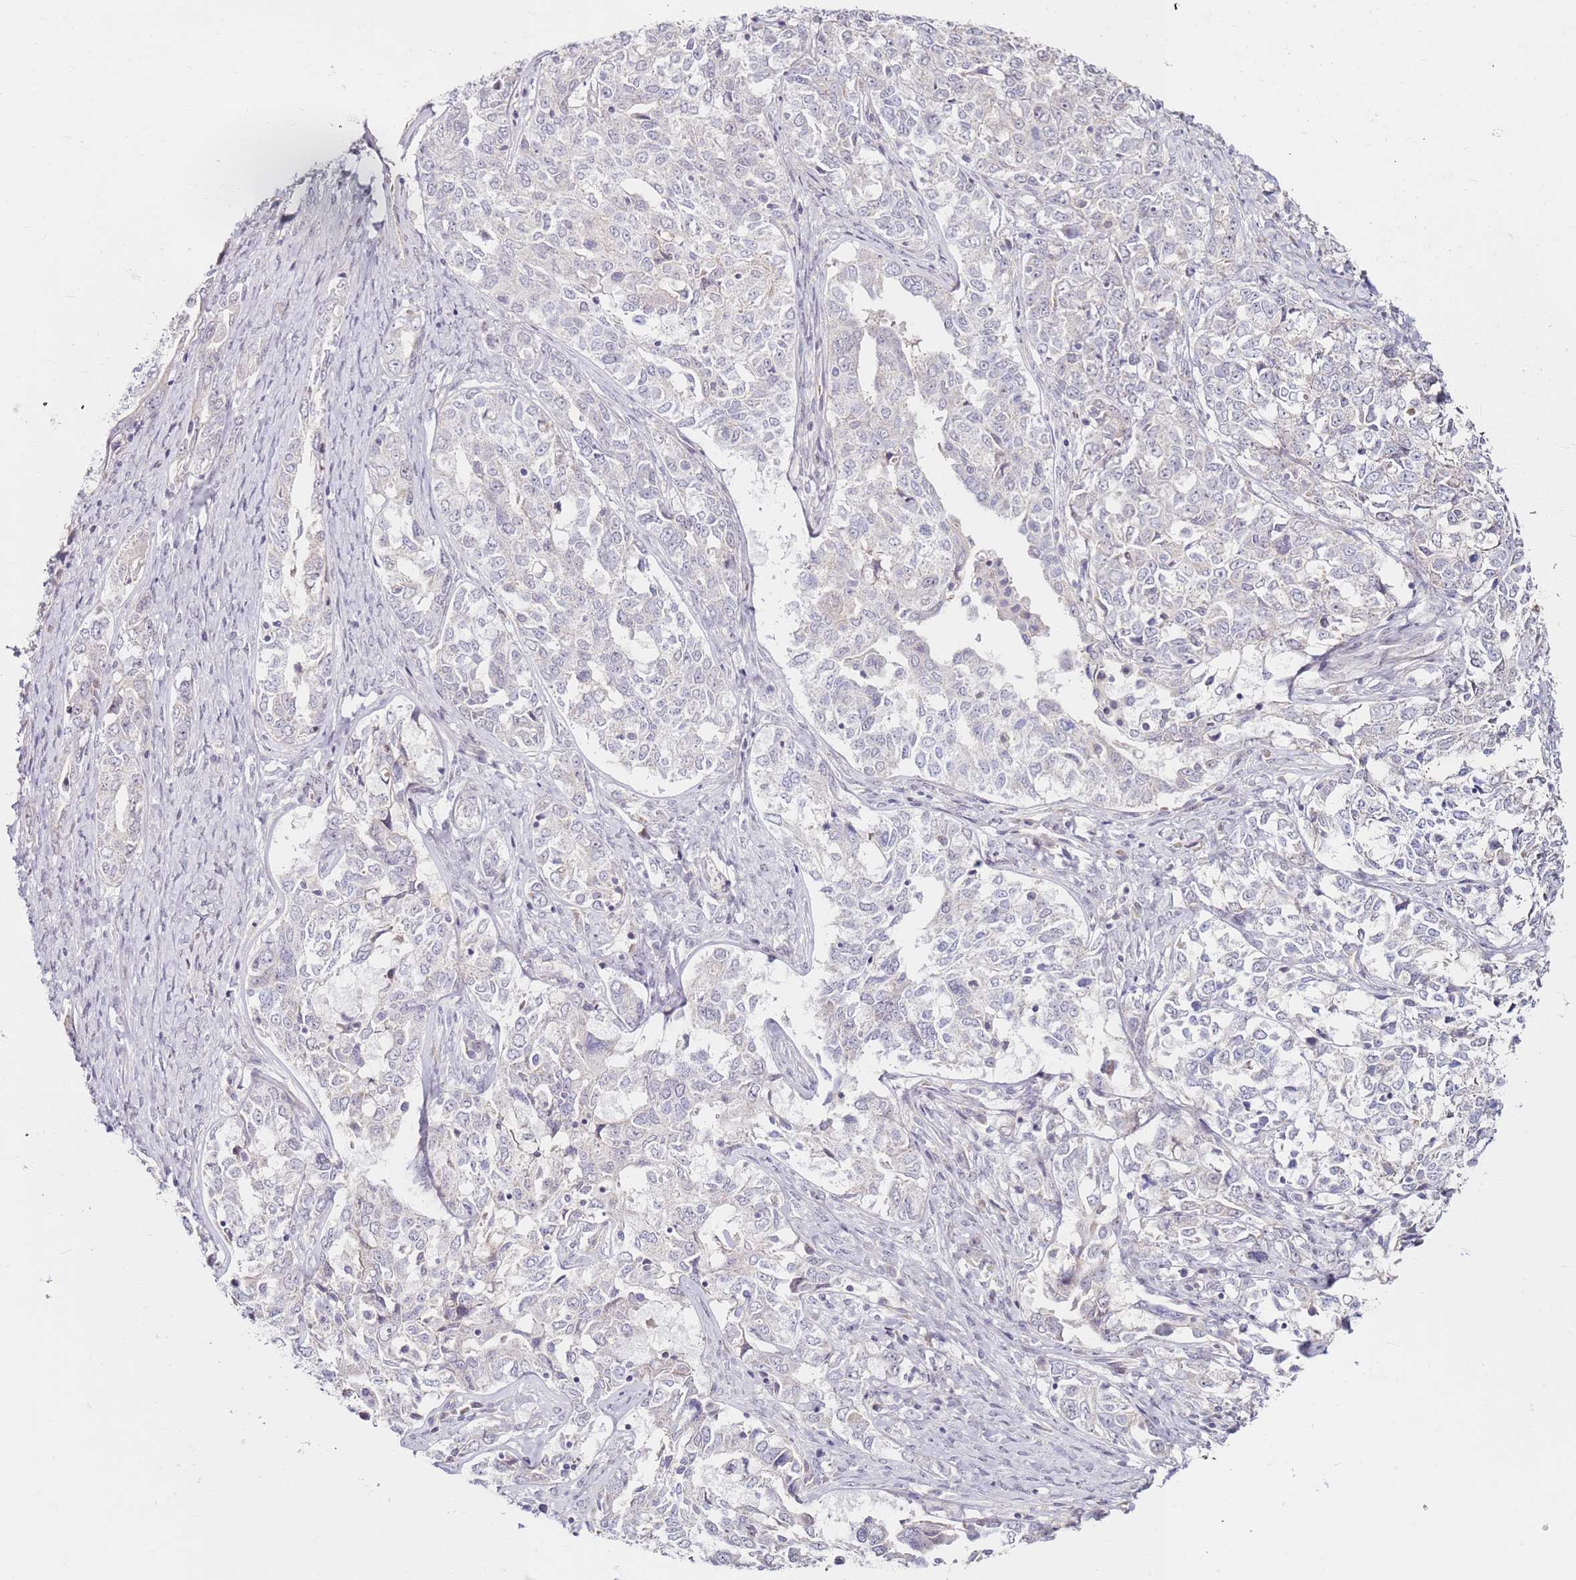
{"staining": {"intensity": "negative", "quantity": "none", "location": "none"}, "tissue": "ovarian cancer", "cell_type": "Tumor cells", "image_type": "cancer", "snomed": [{"axis": "morphology", "description": "Carcinoma, endometroid"}, {"axis": "topography", "description": "Ovary"}], "caption": "High power microscopy histopathology image of an immunohistochemistry (IHC) micrograph of ovarian cancer, revealing no significant expression in tumor cells.", "gene": "RARS2", "patient": {"sex": "female", "age": 62}}